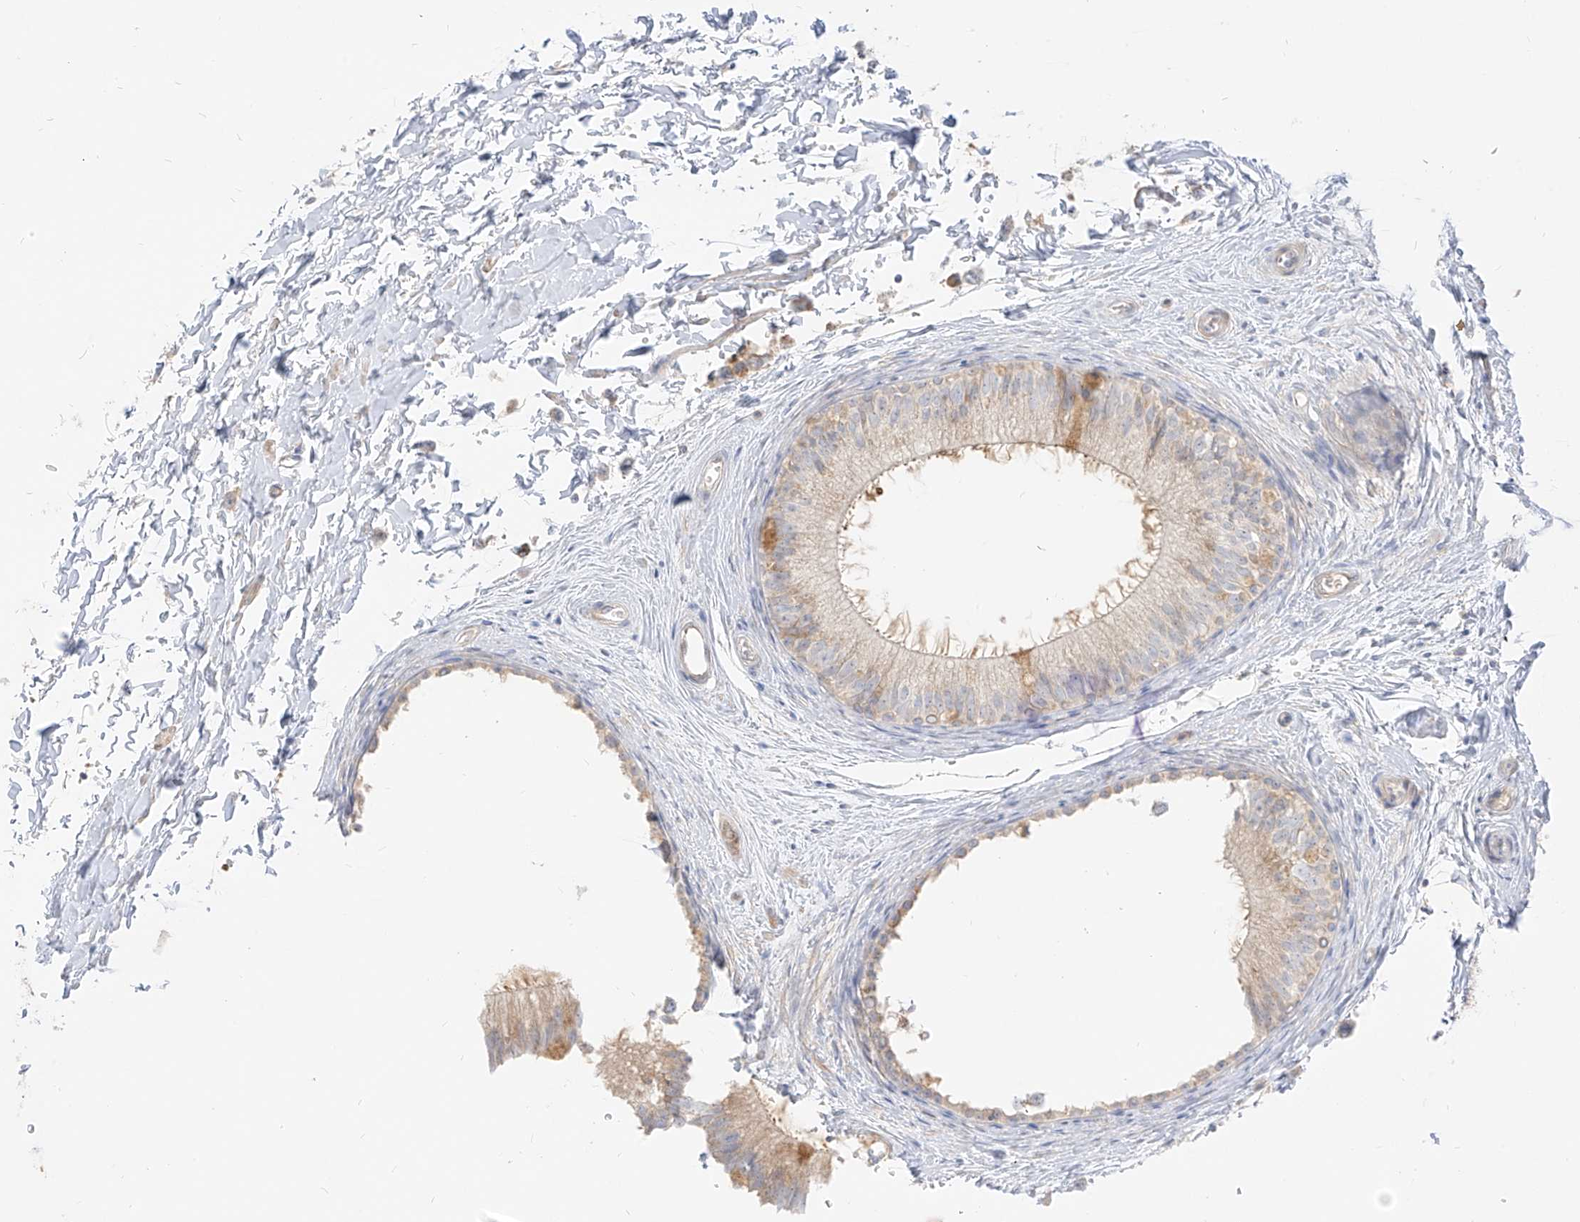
{"staining": {"intensity": "weak", "quantity": "<25%", "location": "cytoplasmic/membranous"}, "tissue": "epididymis", "cell_type": "Glandular cells", "image_type": "normal", "snomed": [{"axis": "morphology", "description": "Normal tissue, NOS"}, {"axis": "topography", "description": "Epididymis"}], "caption": "The micrograph reveals no staining of glandular cells in unremarkable epididymis. Brightfield microscopy of immunohistochemistry (IHC) stained with DAB (brown) and hematoxylin (blue), captured at high magnification.", "gene": "ZIM3", "patient": {"sex": "male", "age": 34}}